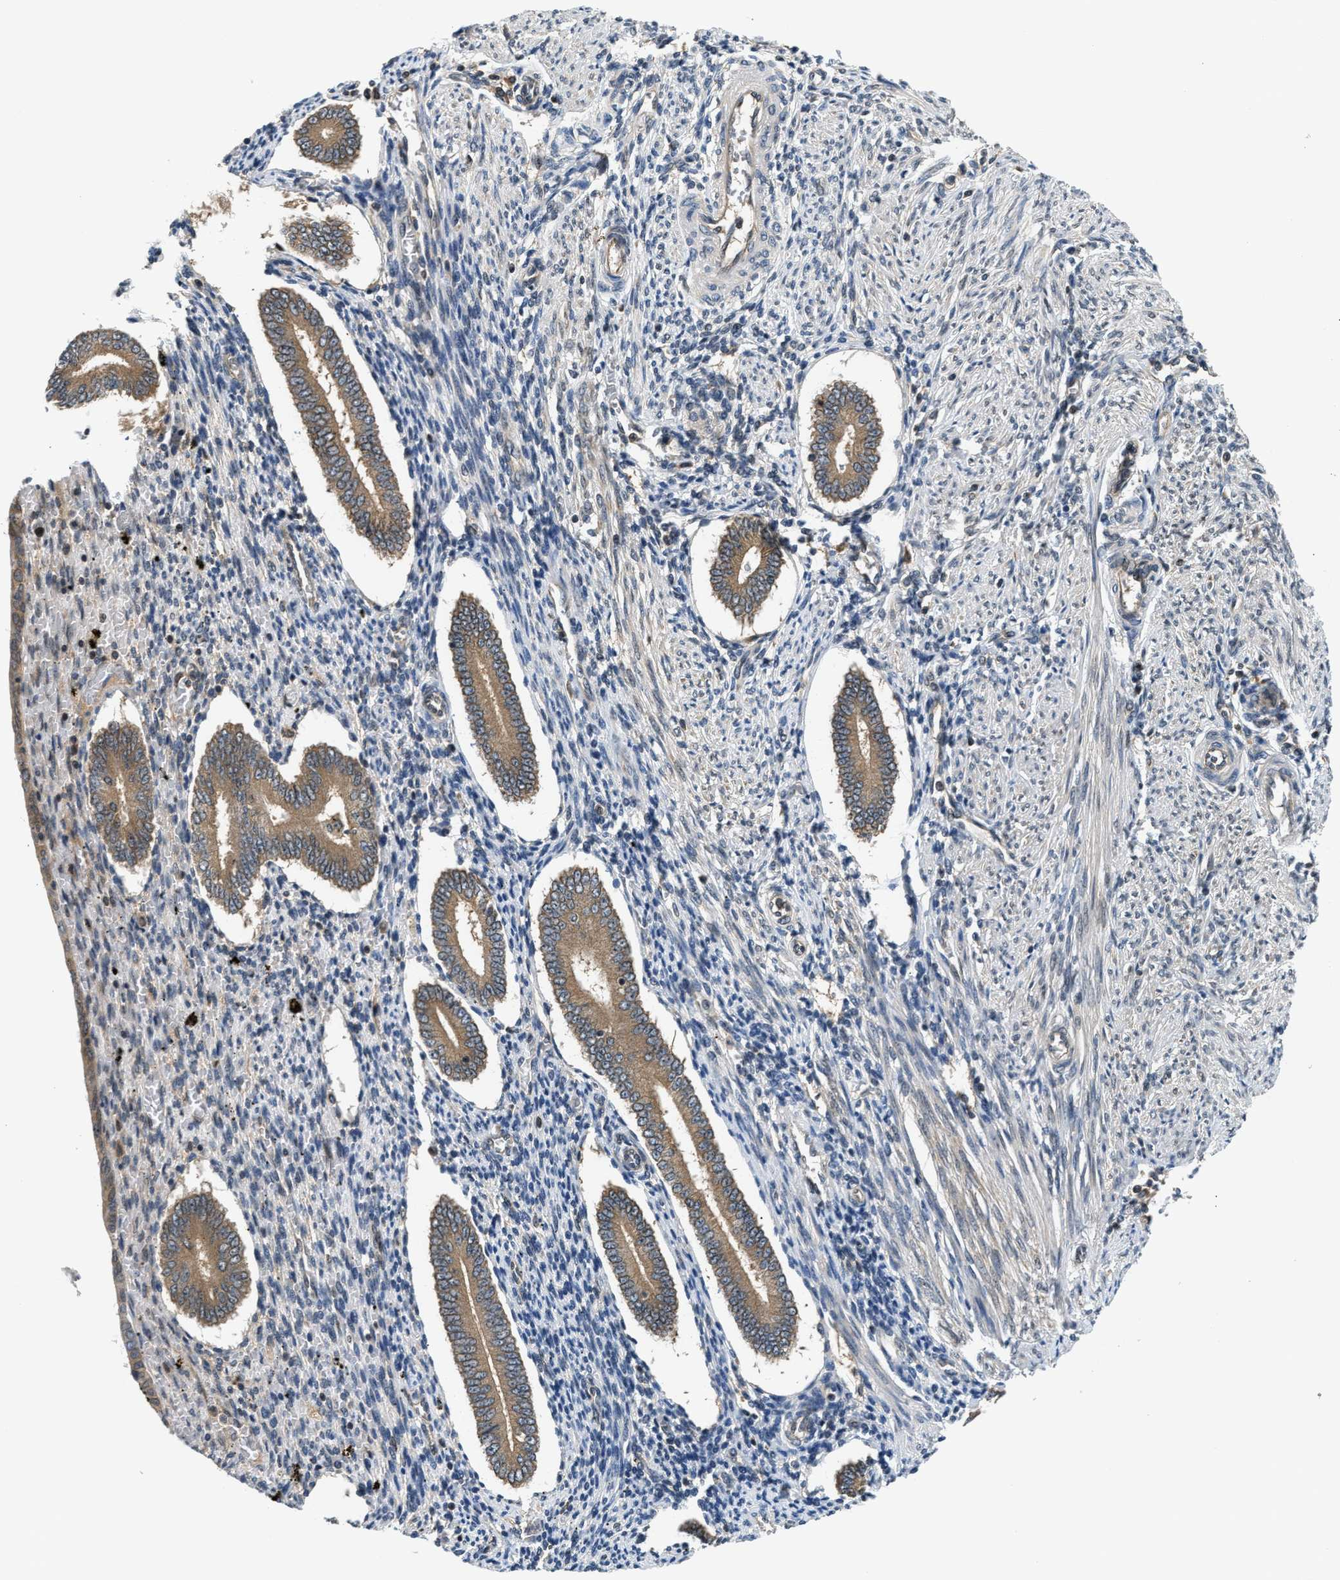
{"staining": {"intensity": "negative", "quantity": "none", "location": "none"}, "tissue": "endometrium", "cell_type": "Cells in endometrial stroma", "image_type": "normal", "snomed": [{"axis": "morphology", "description": "Normal tissue, NOS"}, {"axis": "topography", "description": "Endometrium"}], "caption": "This image is of normal endometrium stained with immunohistochemistry to label a protein in brown with the nuclei are counter-stained blue. There is no staining in cells in endometrial stroma. Nuclei are stained in blue.", "gene": "RAB29", "patient": {"sex": "female", "age": 42}}